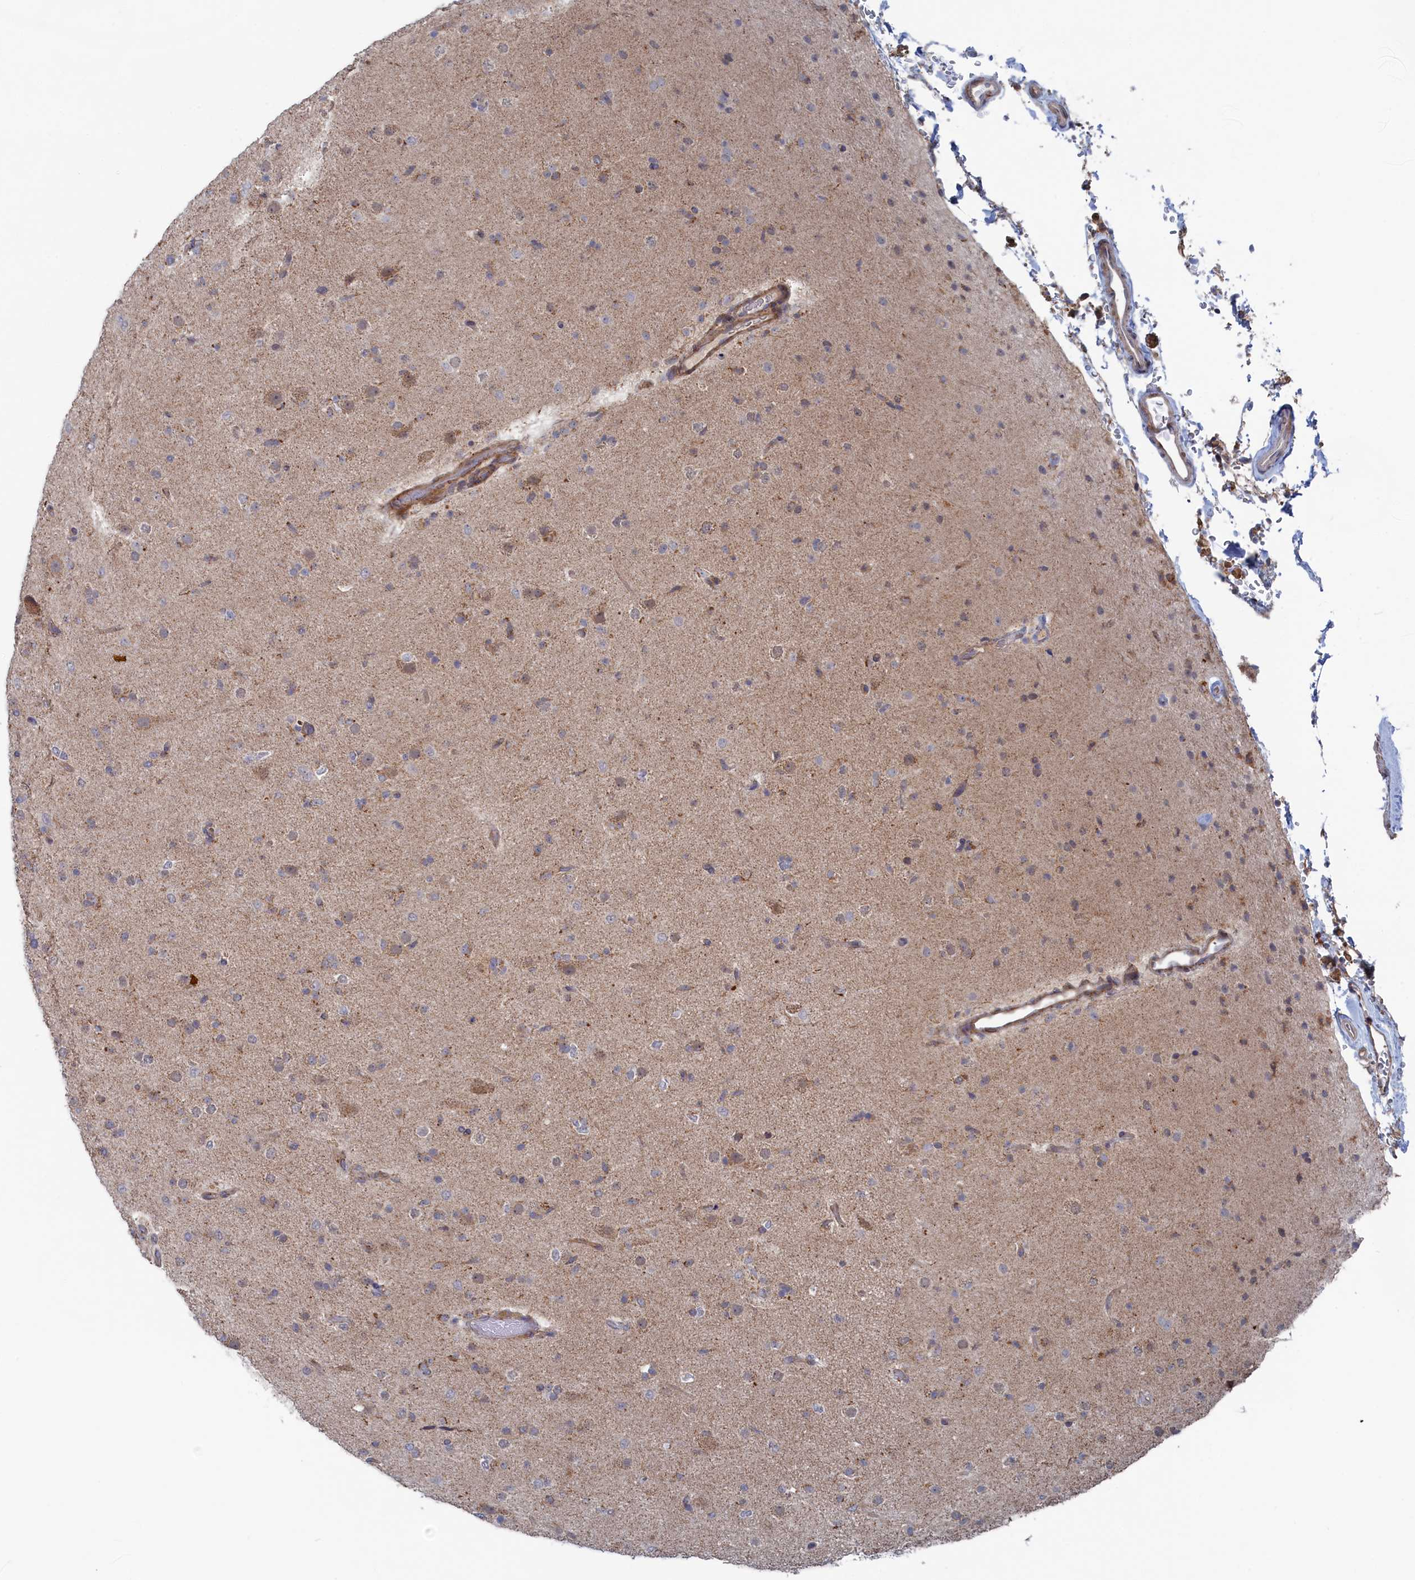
{"staining": {"intensity": "weak", "quantity": "25%-75%", "location": "cytoplasmic/membranous"}, "tissue": "glioma", "cell_type": "Tumor cells", "image_type": "cancer", "snomed": [{"axis": "morphology", "description": "Glioma, malignant, Low grade"}, {"axis": "topography", "description": "Brain"}], "caption": "Protein positivity by immunohistochemistry reveals weak cytoplasmic/membranous expression in approximately 25%-75% of tumor cells in glioma.", "gene": "FILIP1L", "patient": {"sex": "male", "age": 65}}